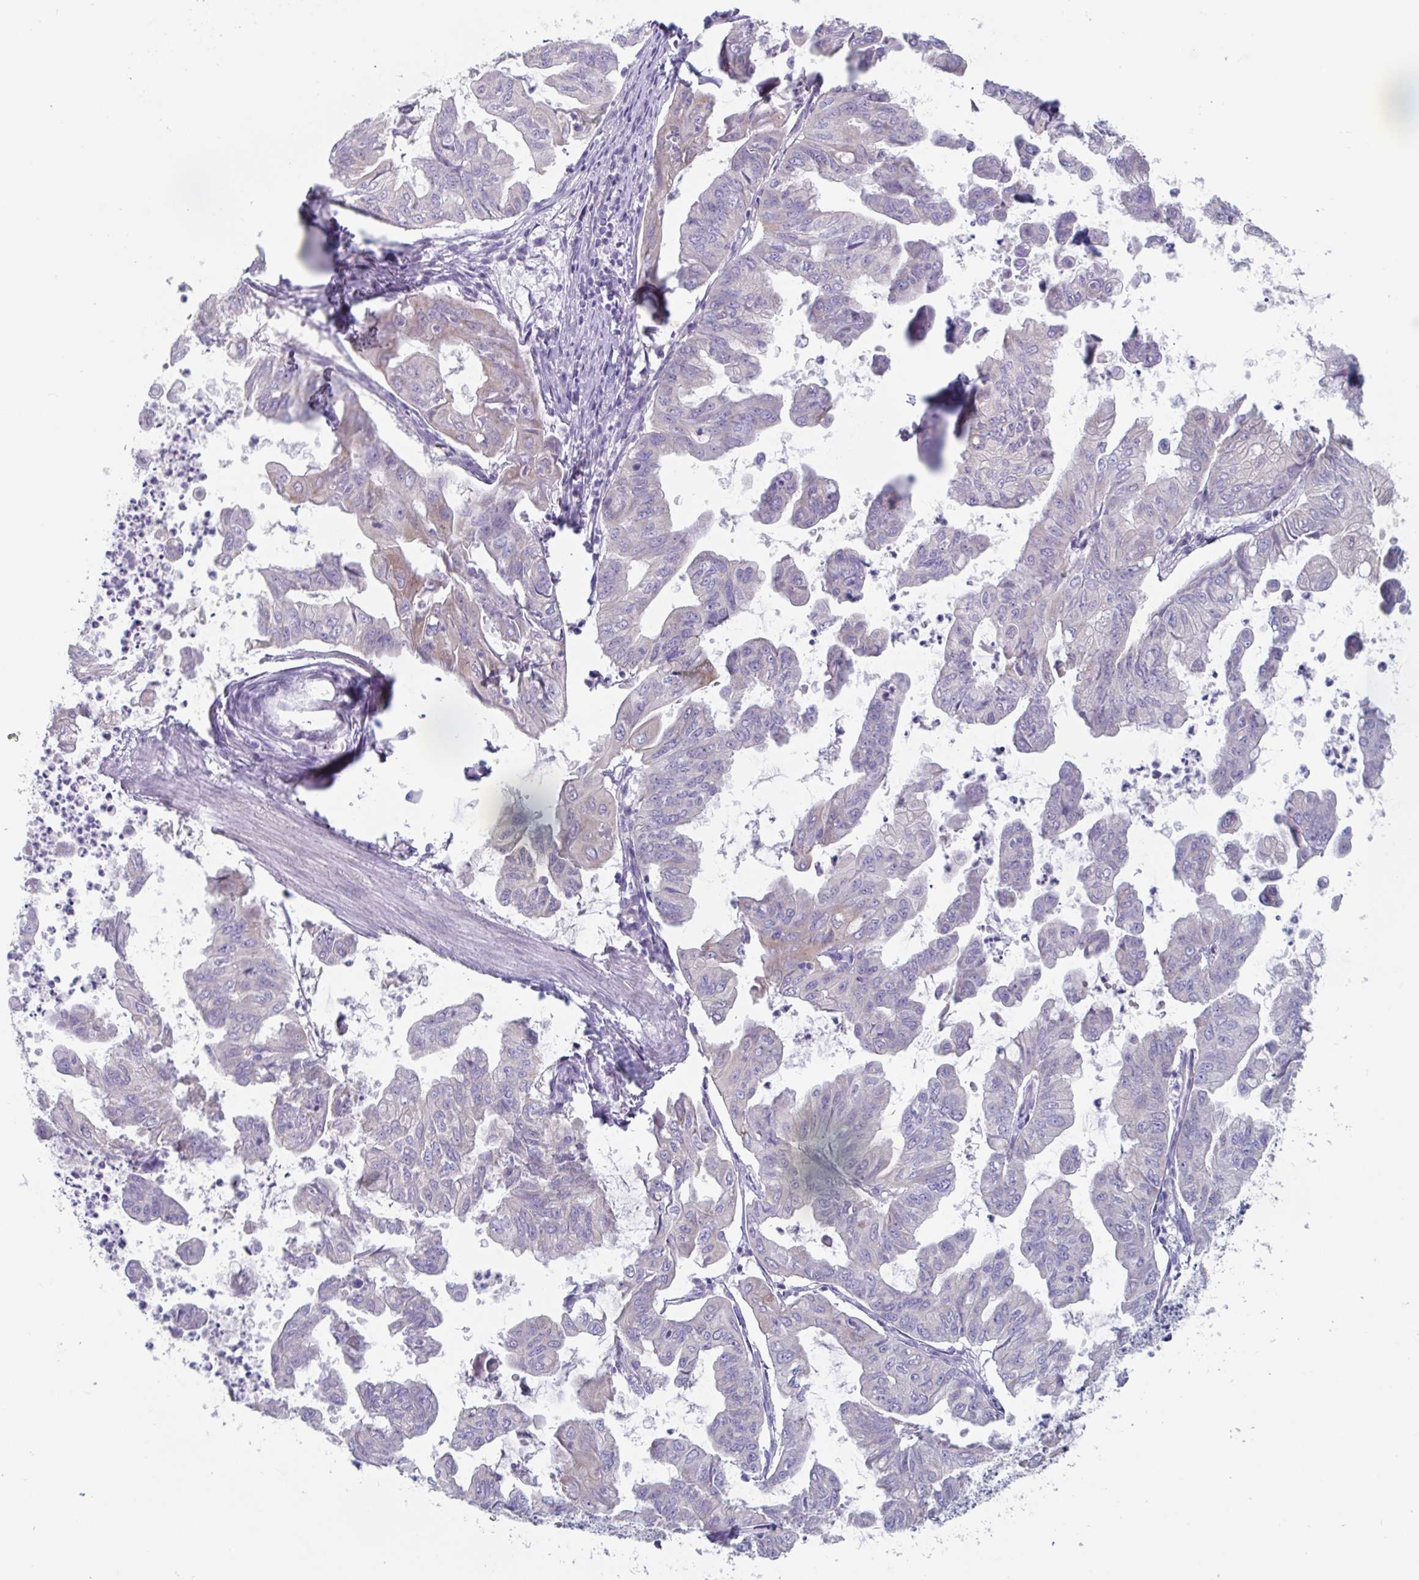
{"staining": {"intensity": "weak", "quantity": "<25%", "location": "cytoplasmic/membranous"}, "tissue": "stomach cancer", "cell_type": "Tumor cells", "image_type": "cancer", "snomed": [{"axis": "morphology", "description": "Adenocarcinoma, NOS"}, {"axis": "topography", "description": "Stomach, upper"}], "caption": "This is an IHC photomicrograph of human stomach cancer (adenocarcinoma). There is no staining in tumor cells.", "gene": "ABHD16A", "patient": {"sex": "male", "age": 80}}